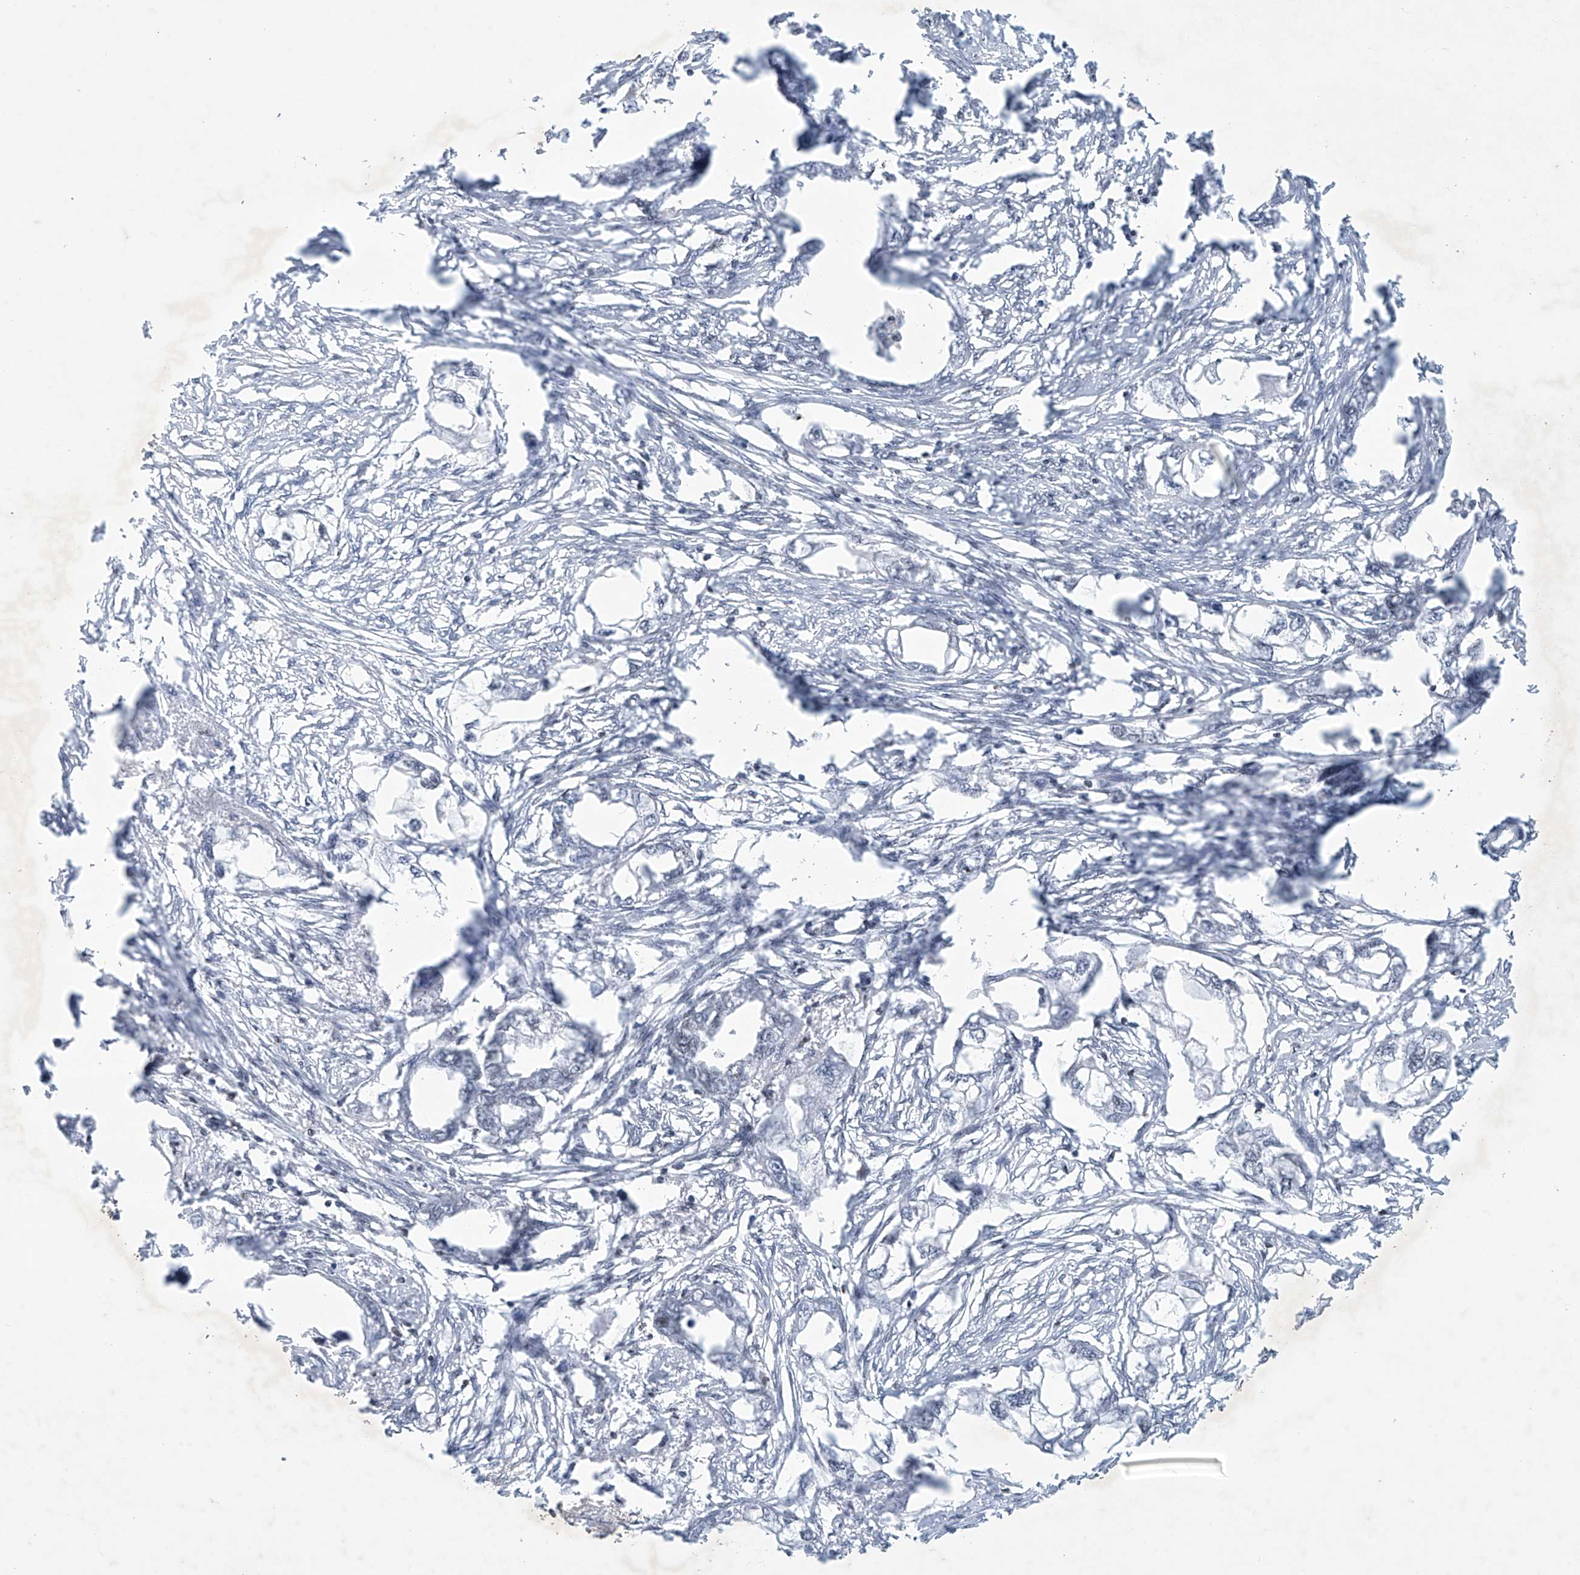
{"staining": {"intensity": "negative", "quantity": "none", "location": "none"}, "tissue": "endometrial cancer", "cell_type": "Tumor cells", "image_type": "cancer", "snomed": [{"axis": "morphology", "description": "Adenocarcinoma, NOS"}, {"axis": "morphology", "description": "Adenocarcinoma, metastatic, NOS"}, {"axis": "topography", "description": "Adipose tissue"}, {"axis": "topography", "description": "Endometrium"}], "caption": "Immunohistochemical staining of human adenocarcinoma (endometrial) demonstrates no significant staining in tumor cells.", "gene": "RFX7", "patient": {"sex": "female", "age": 67}}